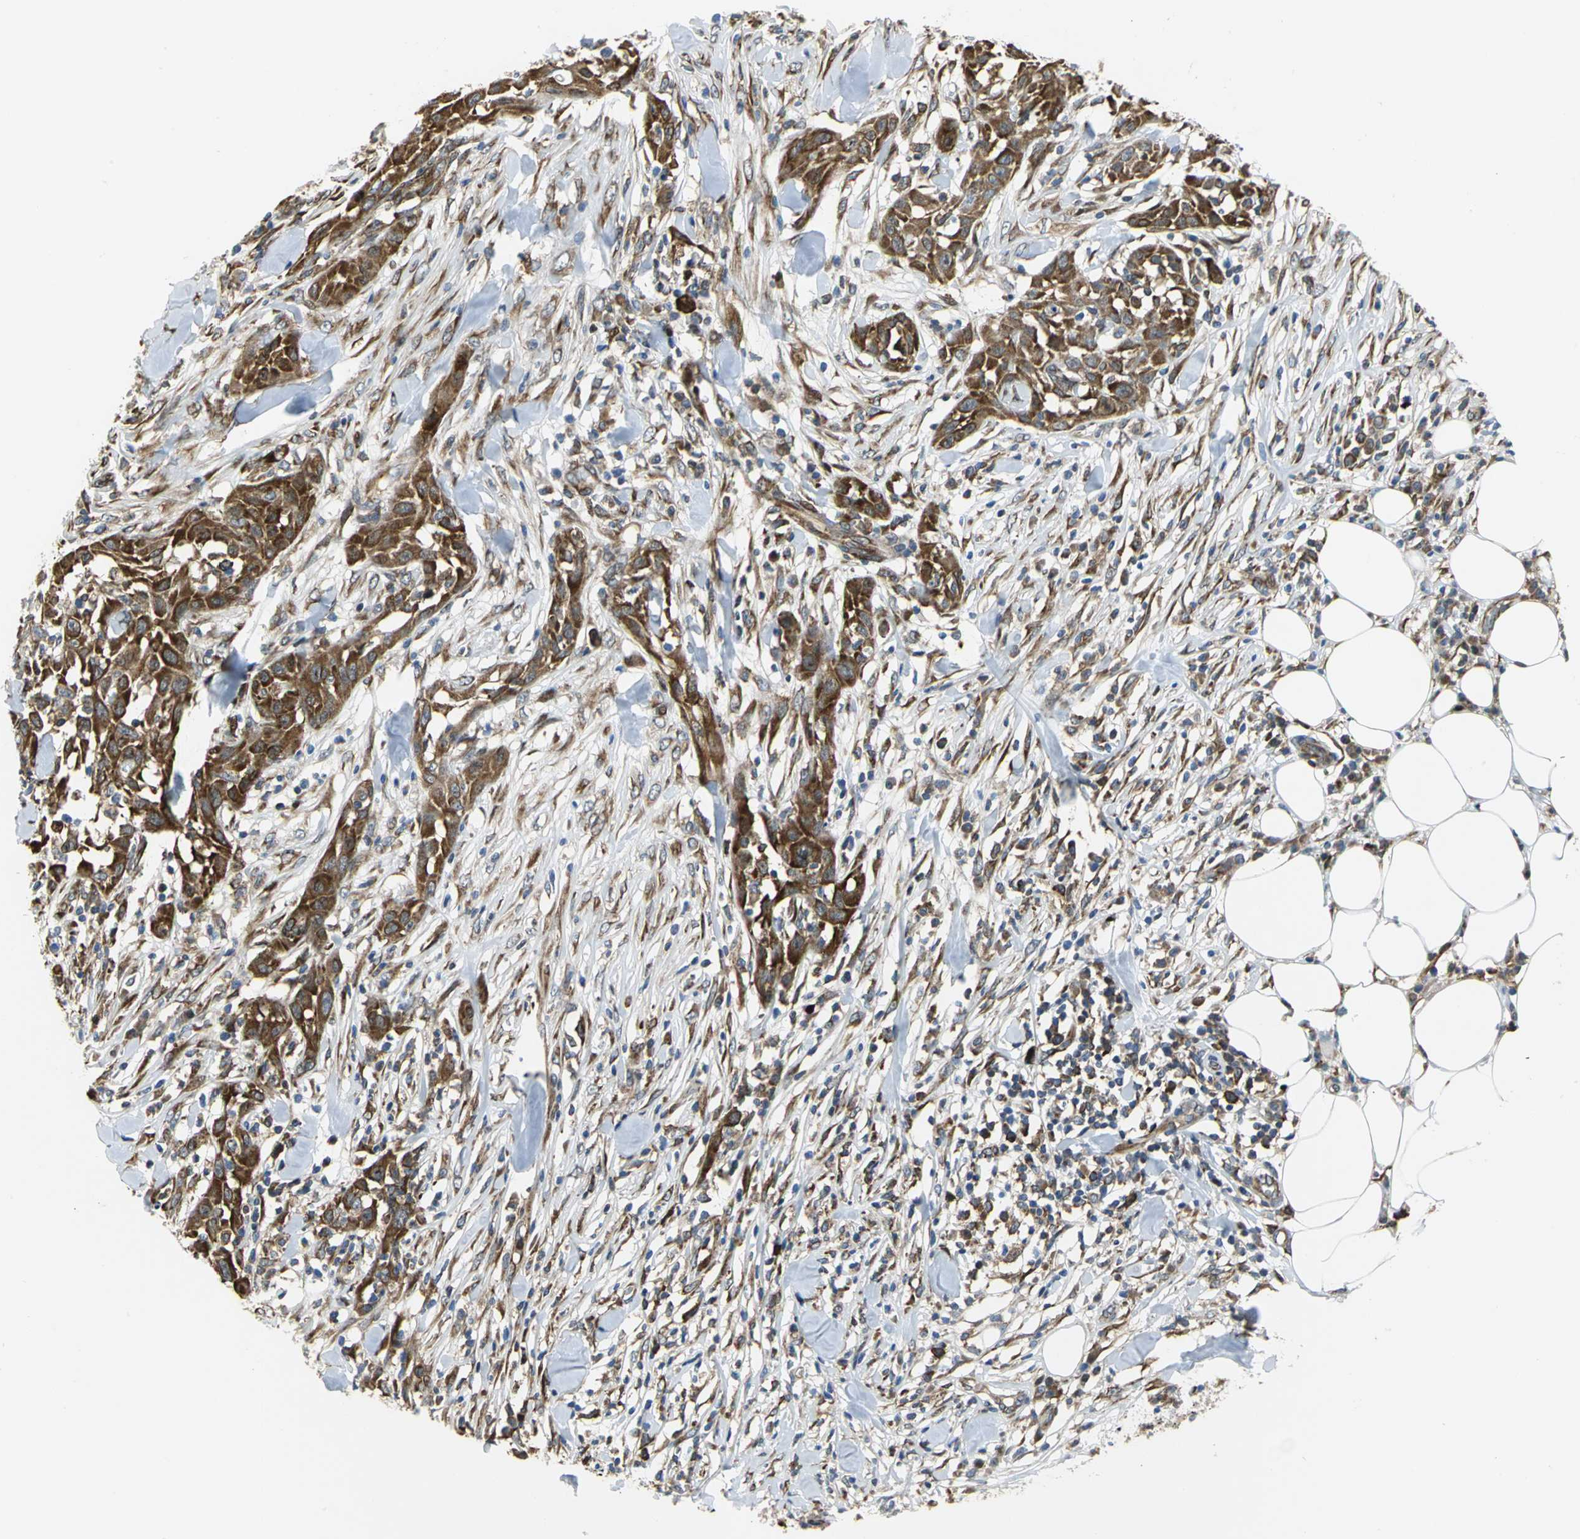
{"staining": {"intensity": "strong", "quantity": ">75%", "location": "cytoplasmic/membranous"}, "tissue": "skin cancer", "cell_type": "Tumor cells", "image_type": "cancer", "snomed": [{"axis": "morphology", "description": "Squamous cell carcinoma, NOS"}, {"axis": "topography", "description": "Skin"}], "caption": "Protein positivity by IHC reveals strong cytoplasmic/membranous expression in approximately >75% of tumor cells in skin cancer.", "gene": "YBX1", "patient": {"sex": "male", "age": 24}}